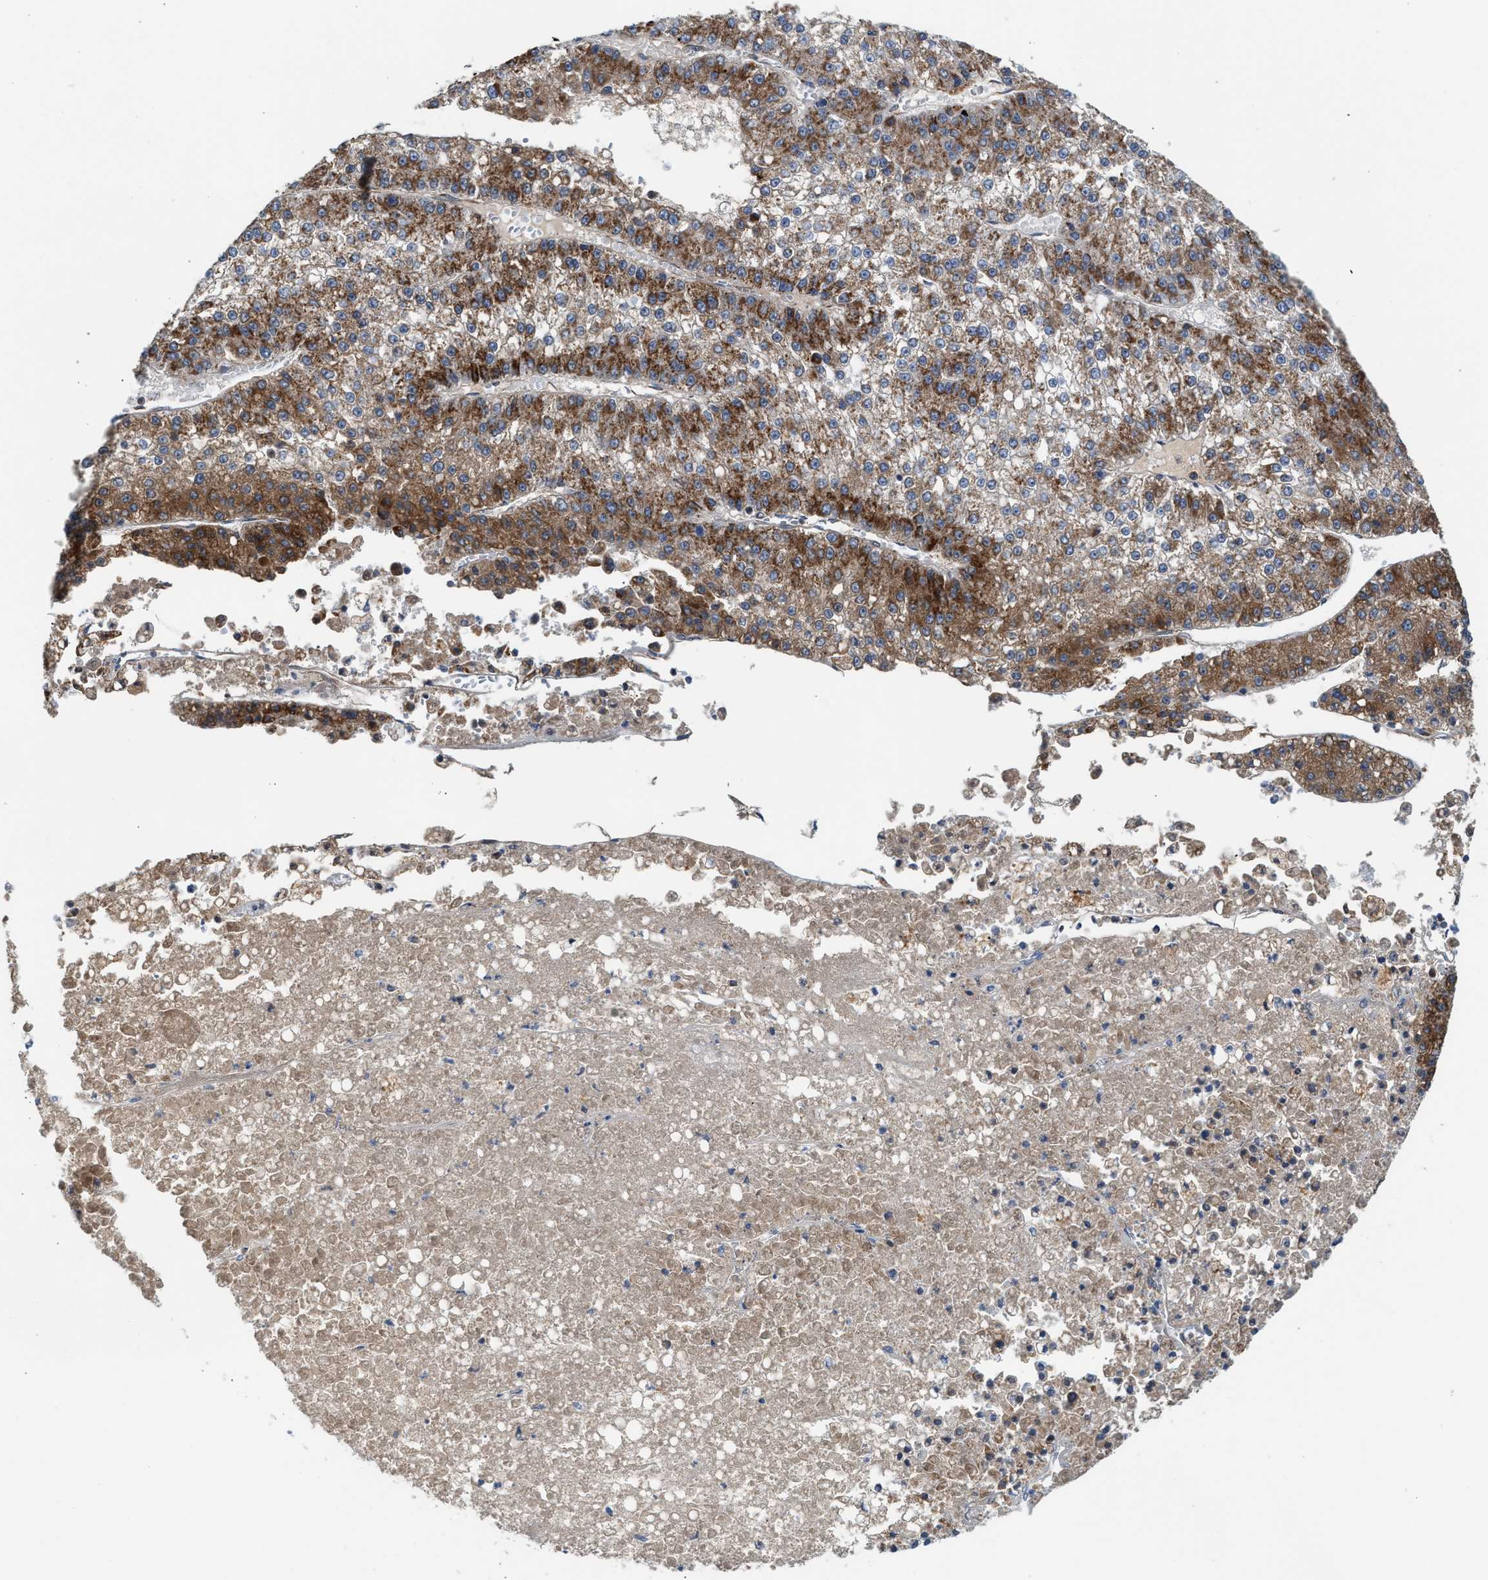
{"staining": {"intensity": "moderate", "quantity": ">75%", "location": "cytoplasmic/membranous"}, "tissue": "liver cancer", "cell_type": "Tumor cells", "image_type": "cancer", "snomed": [{"axis": "morphology", "description": "Carcinoma, Hepatocellular, NOS"}, {"axis": "topography", "description": "Liver"}], "caption": "Liver cancer (hepatocellular carcinoma) stained with a brown dye reveals moderate cytoplasmic/membranous positive positivity in about >75% of tumor cells.", "gene": "PMPCA", "patient": {"sex": "female", "age": 73}}